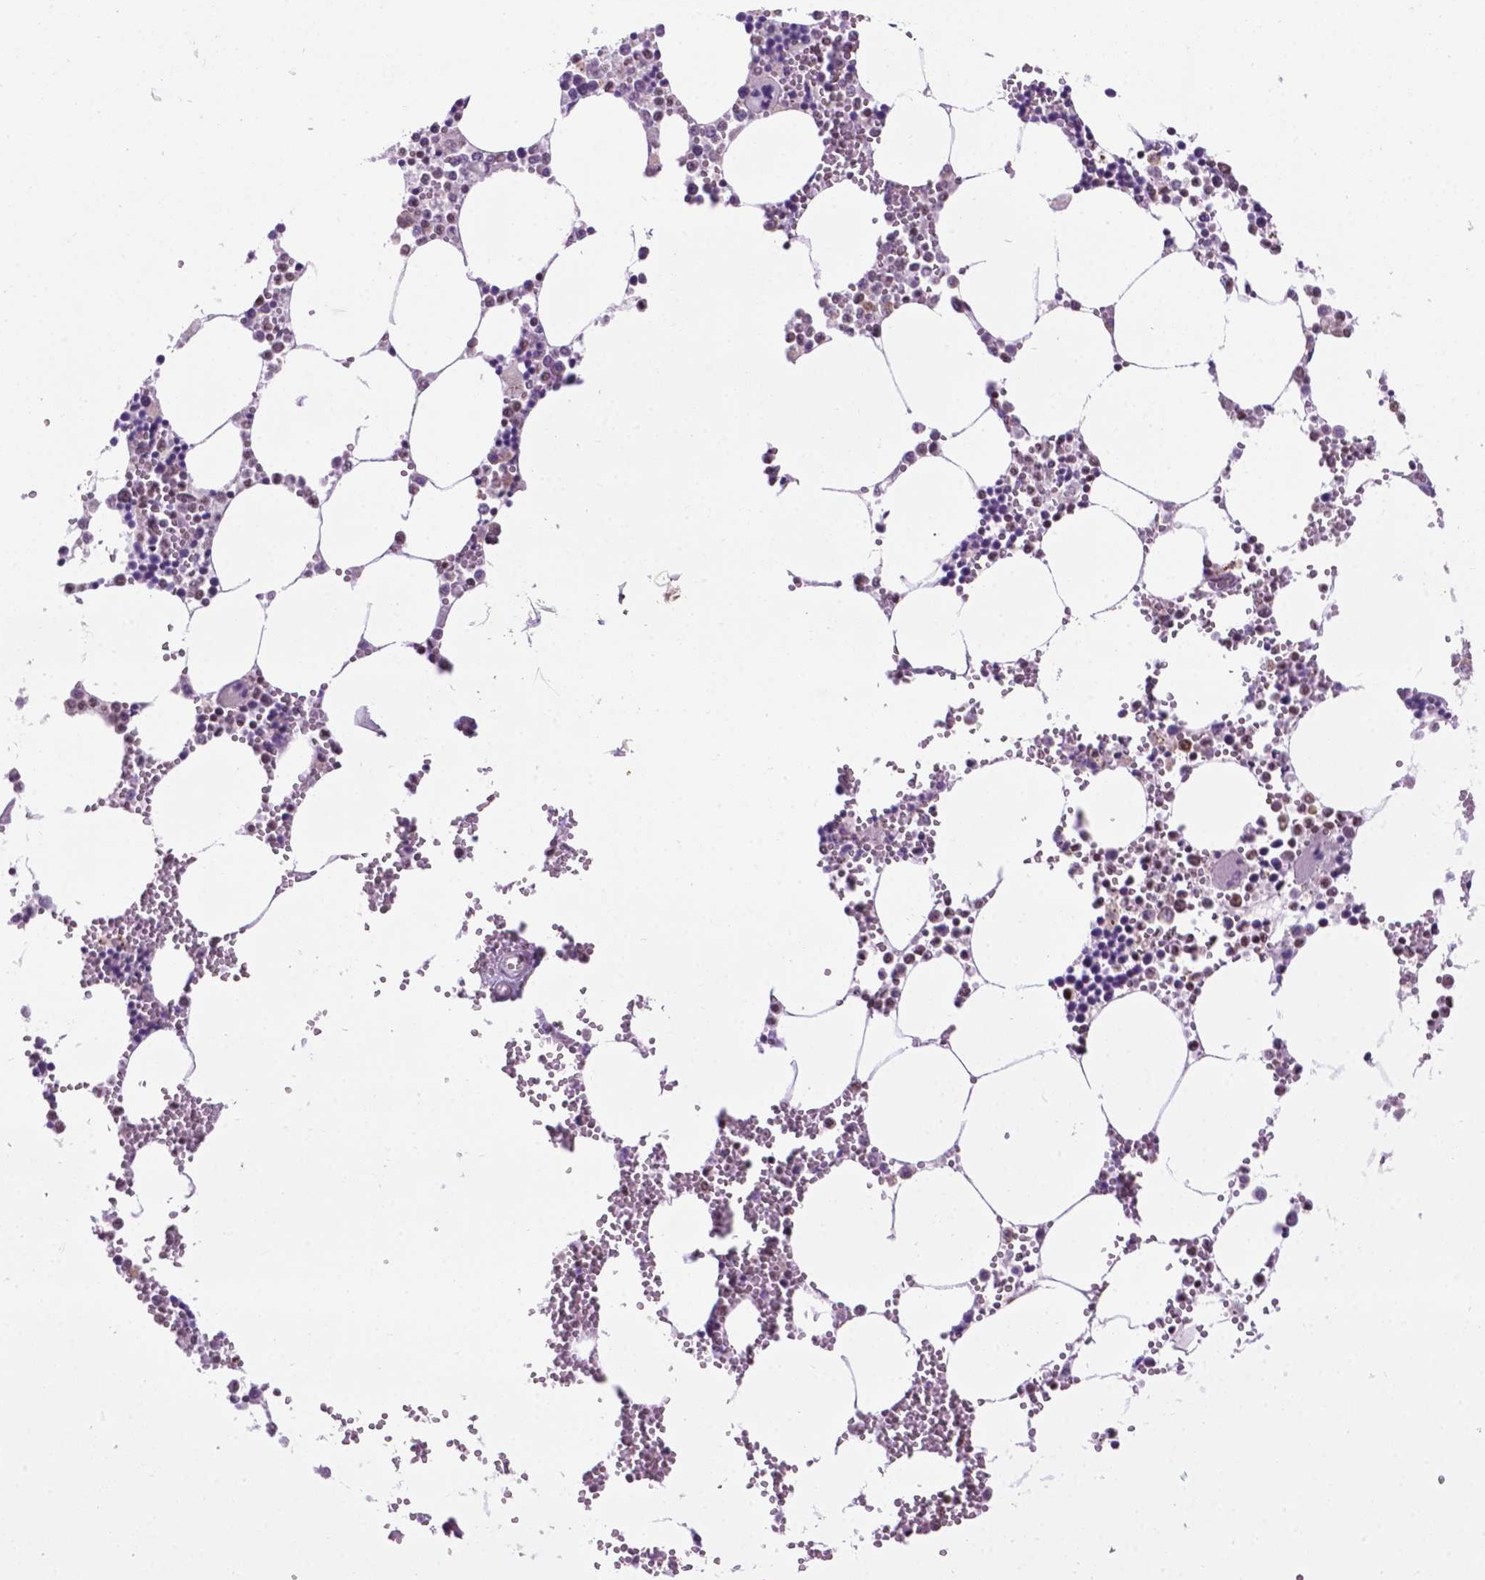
{"staining": {"intensity": "moderate", "quantity": ">75%", "location": "nuclear"}, "tissue": "bone marrow", "cell_type": "Hematopoietic cells", "image_type": "normal", "snomed": [{"axis": "morphology", "description": "Normal tissue, NOS"}, {"axis": "topography", "description": "Bone marrow"}], "caption": "The micrograph shows staining of unremarkable bone marrow, revealing moderate nuclear protein expression (brown color) within hematopoietic cells. (Brightfield microscopy of DAB IHC at high magnification).", "gene": "COL23A1", "patient": {"sex": "male", "age": 54}}